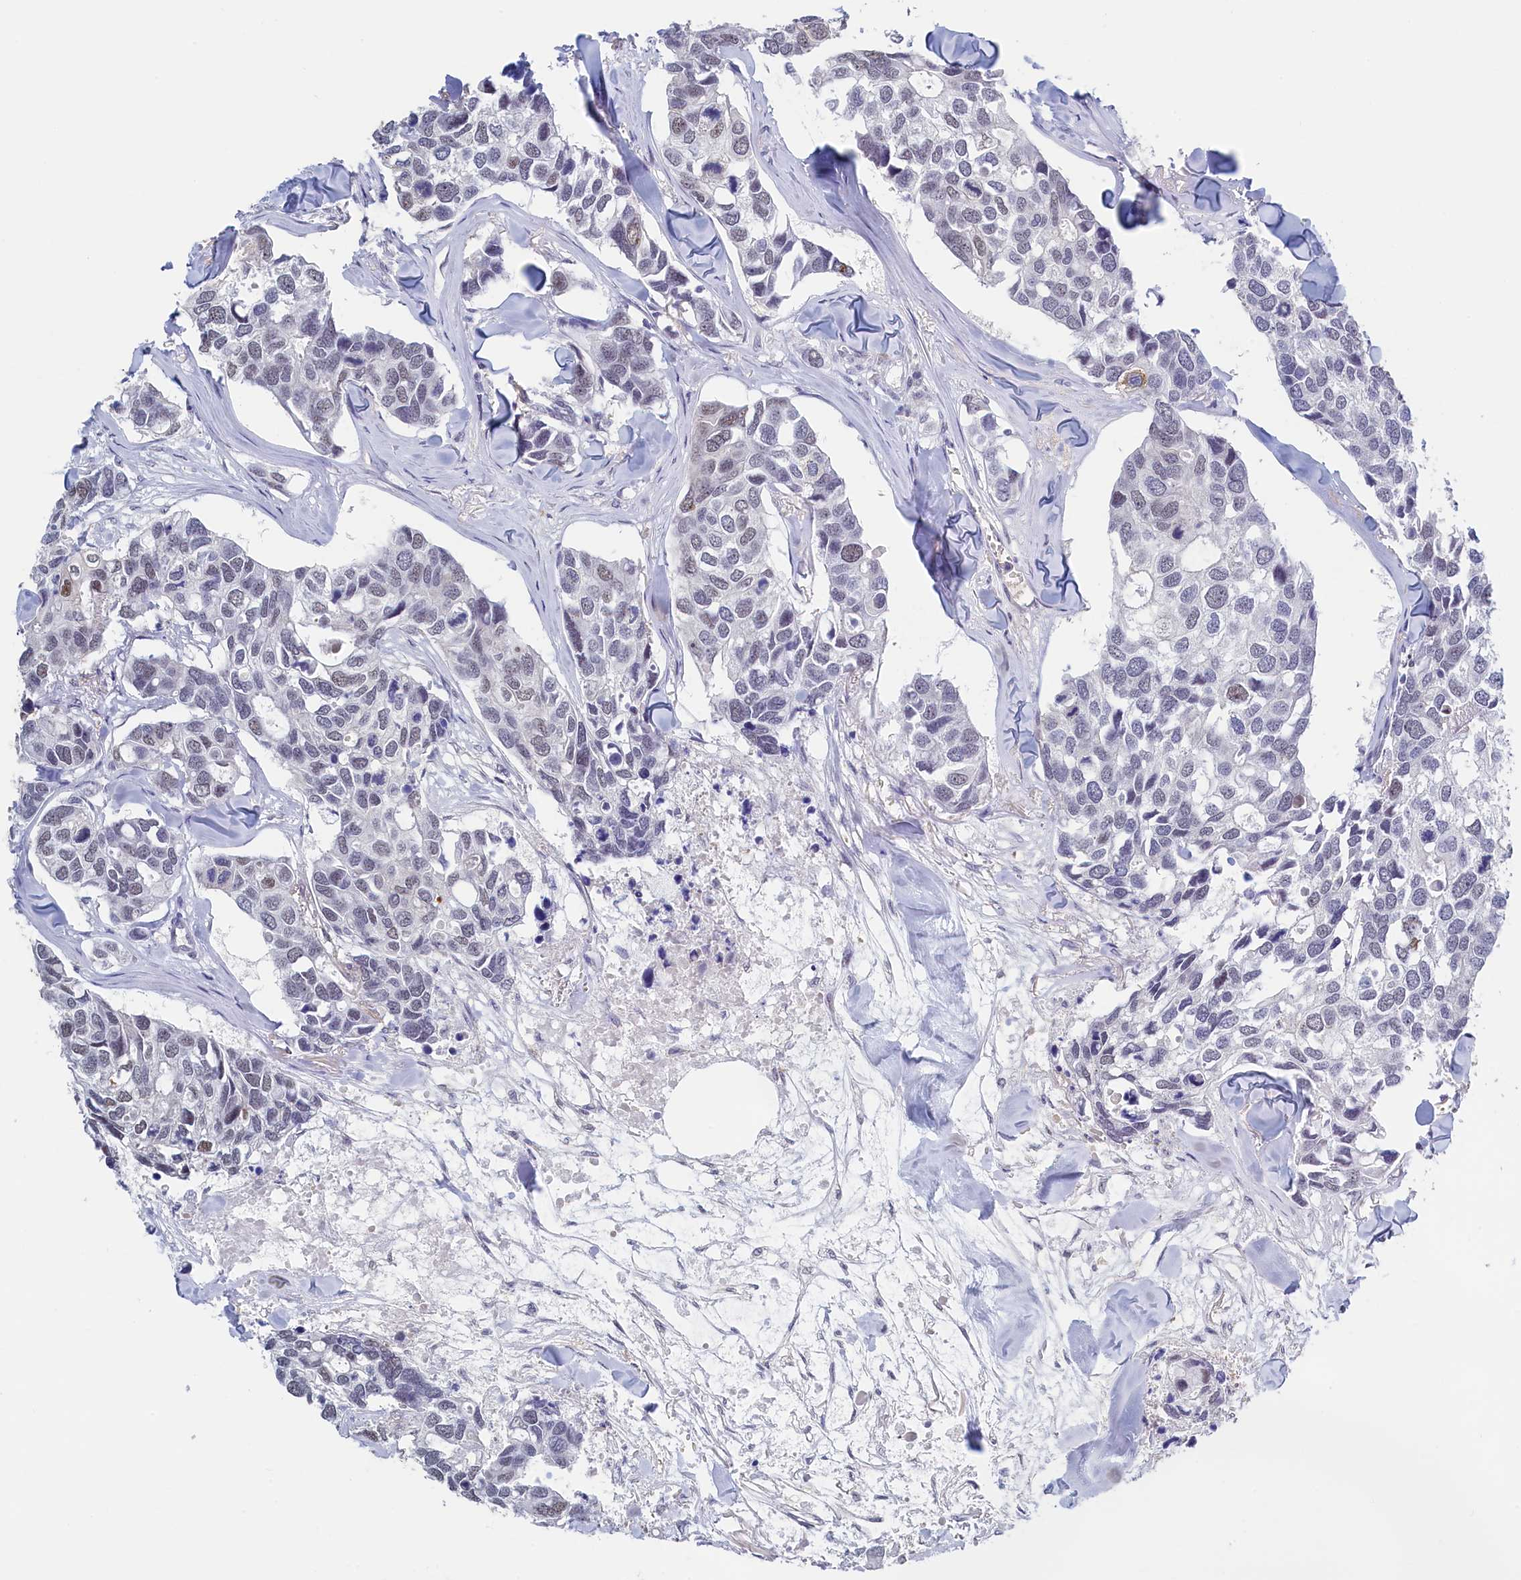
{"staining": {"intensity": "weak", "quantity": "<25%", "location": "nuclear"}, "tissue": "breast cancer", "cell_type": "Tumor cells", "image_type": "cancer", "snomed": [{"axis": "morphology", "description": "Duct carcinoma"}, {"axis": "topography", "description": "Breast"}], "caption": "IHC histopathology image of neoplastic tissue: breast cancer (intraductal carcinoma) stained with DAB shows no significant protein staining in tumor cells.", "gene": "MOSPD3", "patient": {"sex": "female", "age": 83}}